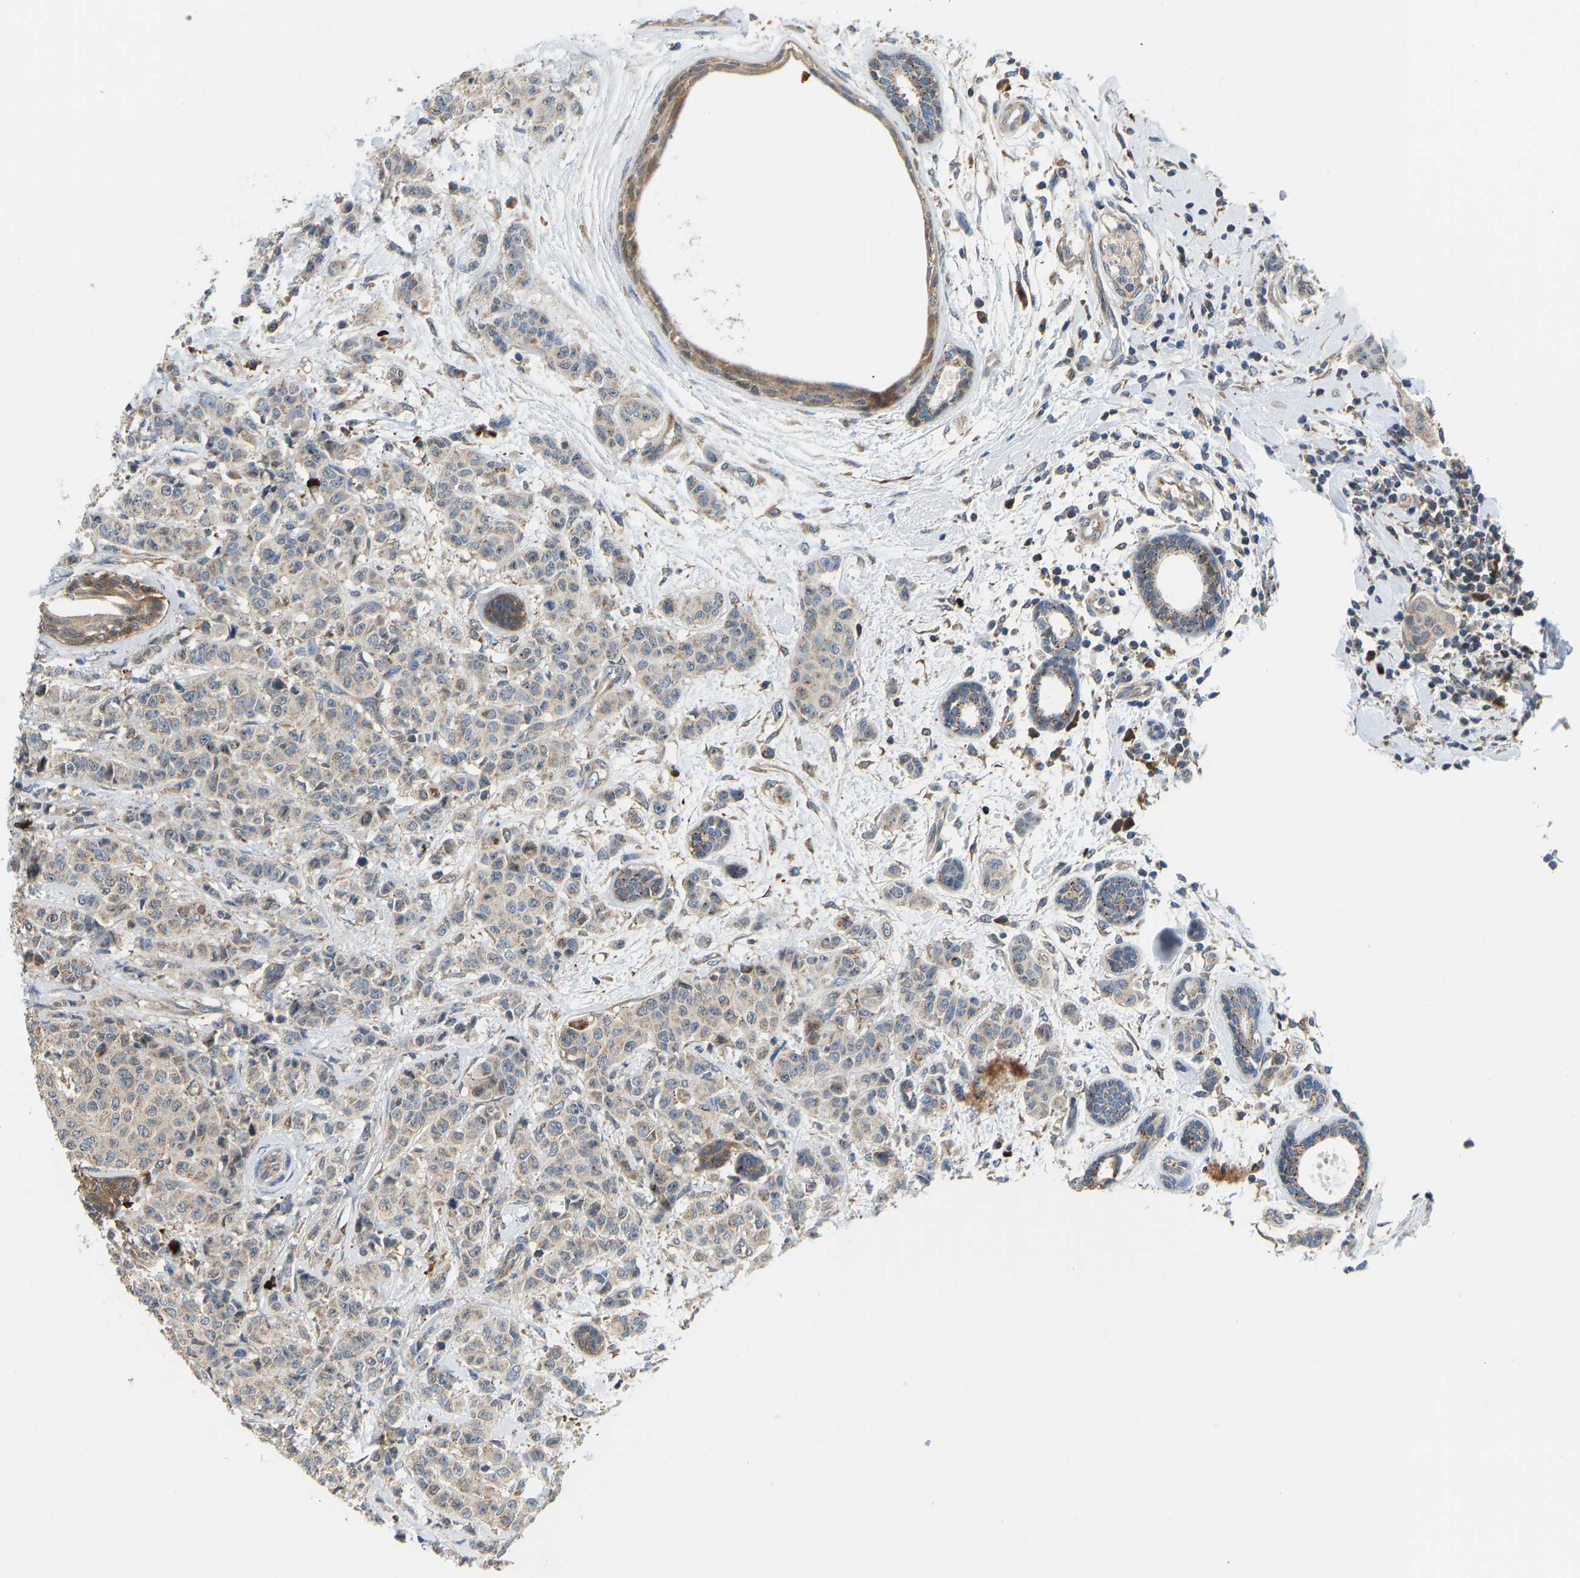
{"staining": {"intensity": "weak", "quantity": ">75%", "location": "cytoplasmic/membranous"}, "tissue": "breast cancer", "cell_type": "Tumor cells", "image_type": "cancer", "snomed": [{"axis": "morphology", "description": "Normal tissue, NOS"}, {"axis": "morphology", "description": "Duct carcinoma"}, {"axis": "topography", "description": "Breast"}], "caption": "Intraductal carcinoma (breast) was stained to show a protein in brown. There is low levels of weak cytoplasmic/membranous staining in approximately >75% of tumor cells. The protein of interest is stained brown, and the nuclei are stained in blue (DAB (3,3'-diaminobenzidine) IHC with brightfield microscopy, high magnification).", "gene": "RBP1", "patient": {"sex": "female", "age": 40}}